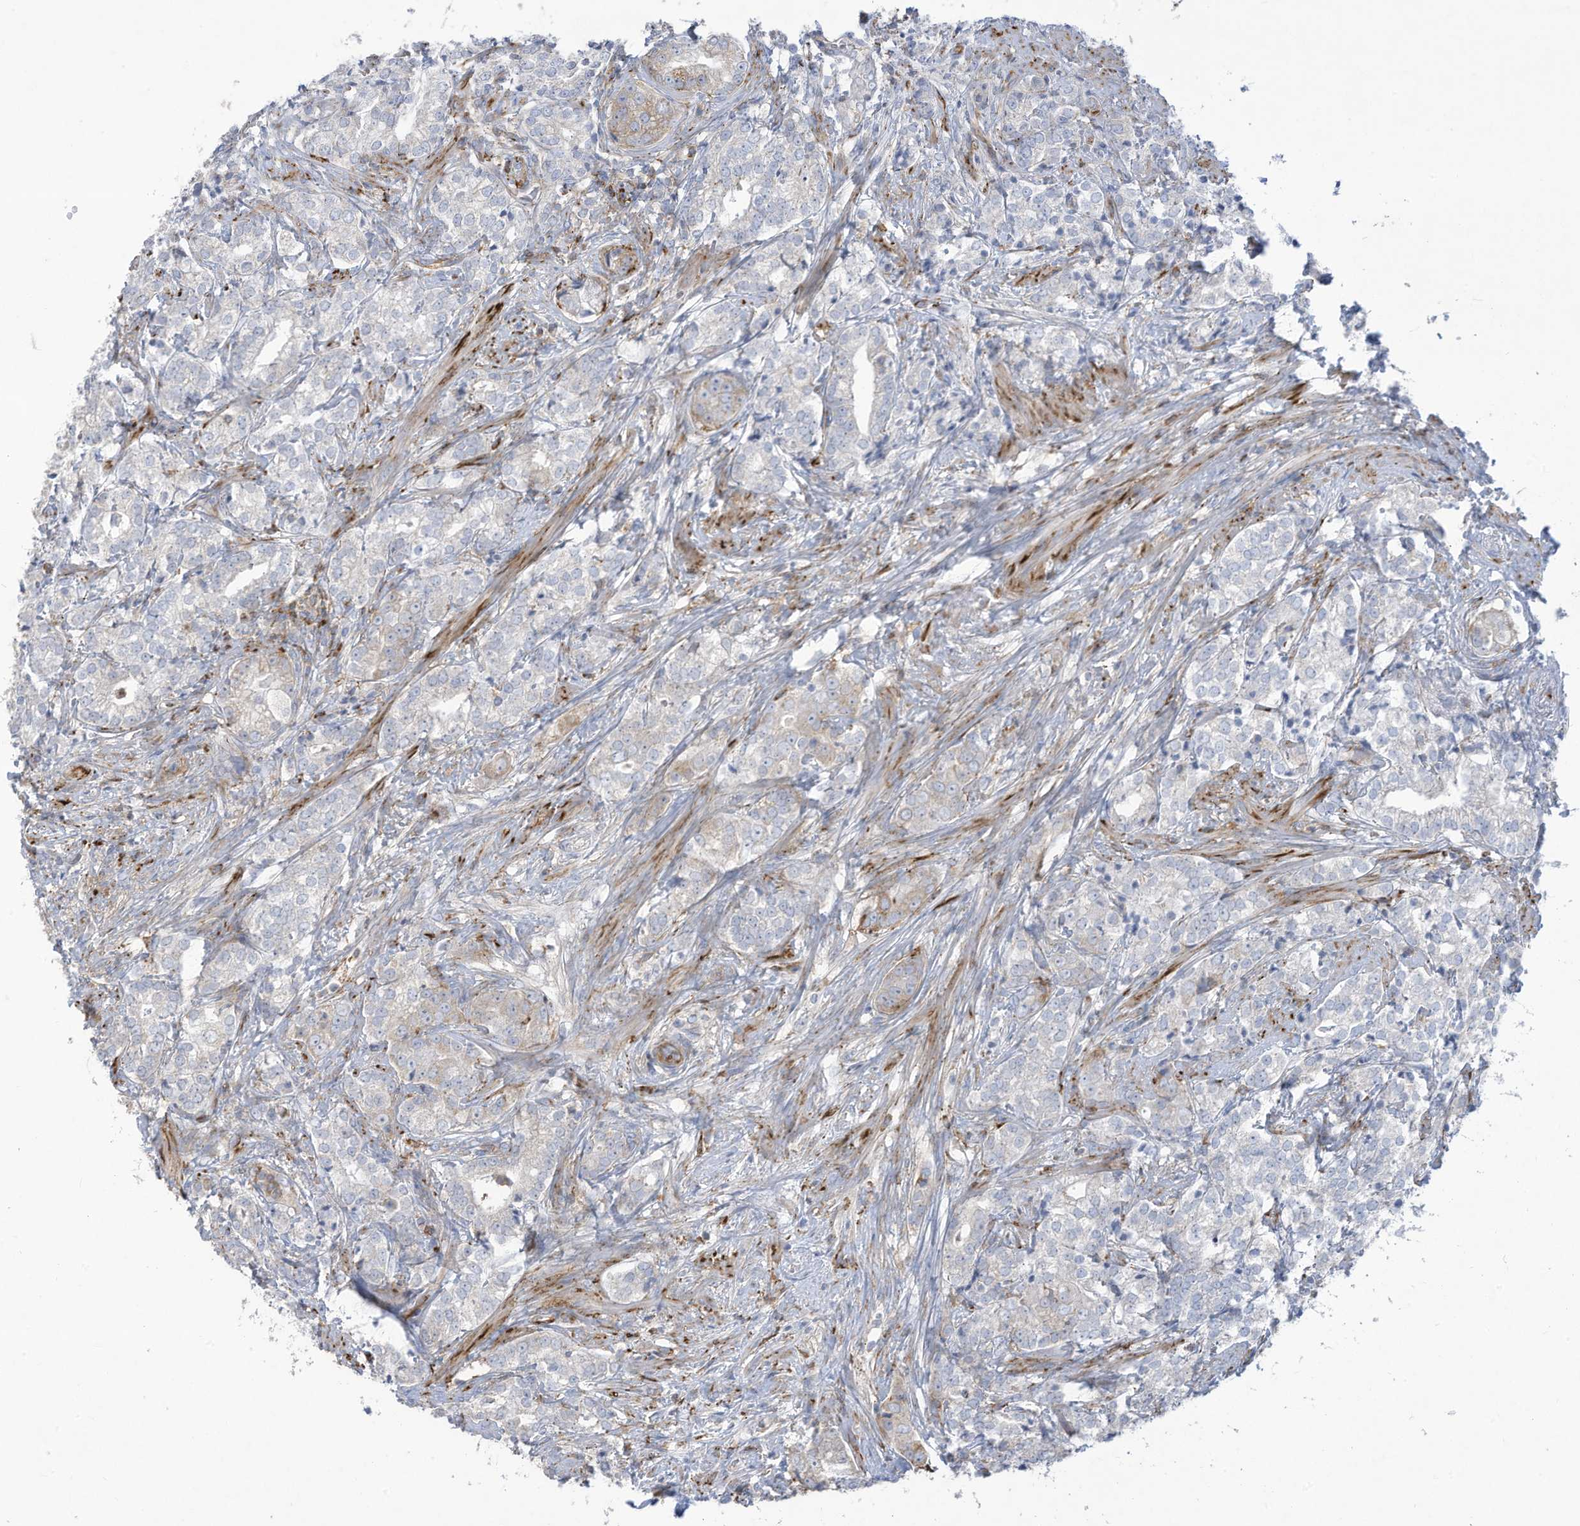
{"staining": {"intensity": "weak", "quantity": "<25%", "location": "cytoplasmic/membranous"}, "tissue": "prostate cancer", "cell_type": "Tumor cells", "image_type": "cancer", "snomed": [{"axis": "morphology", "description": "Adenocarcinoma, High grade"}, {"axis": "topography", "description": "Prostate"}], "caption": "Protein analysis of high-grade adenocarcinoma (prostate) shows no significant expression in tumor cells.", "gene": "THNSL2", "patient": {"sex": "male", "age": 69}}